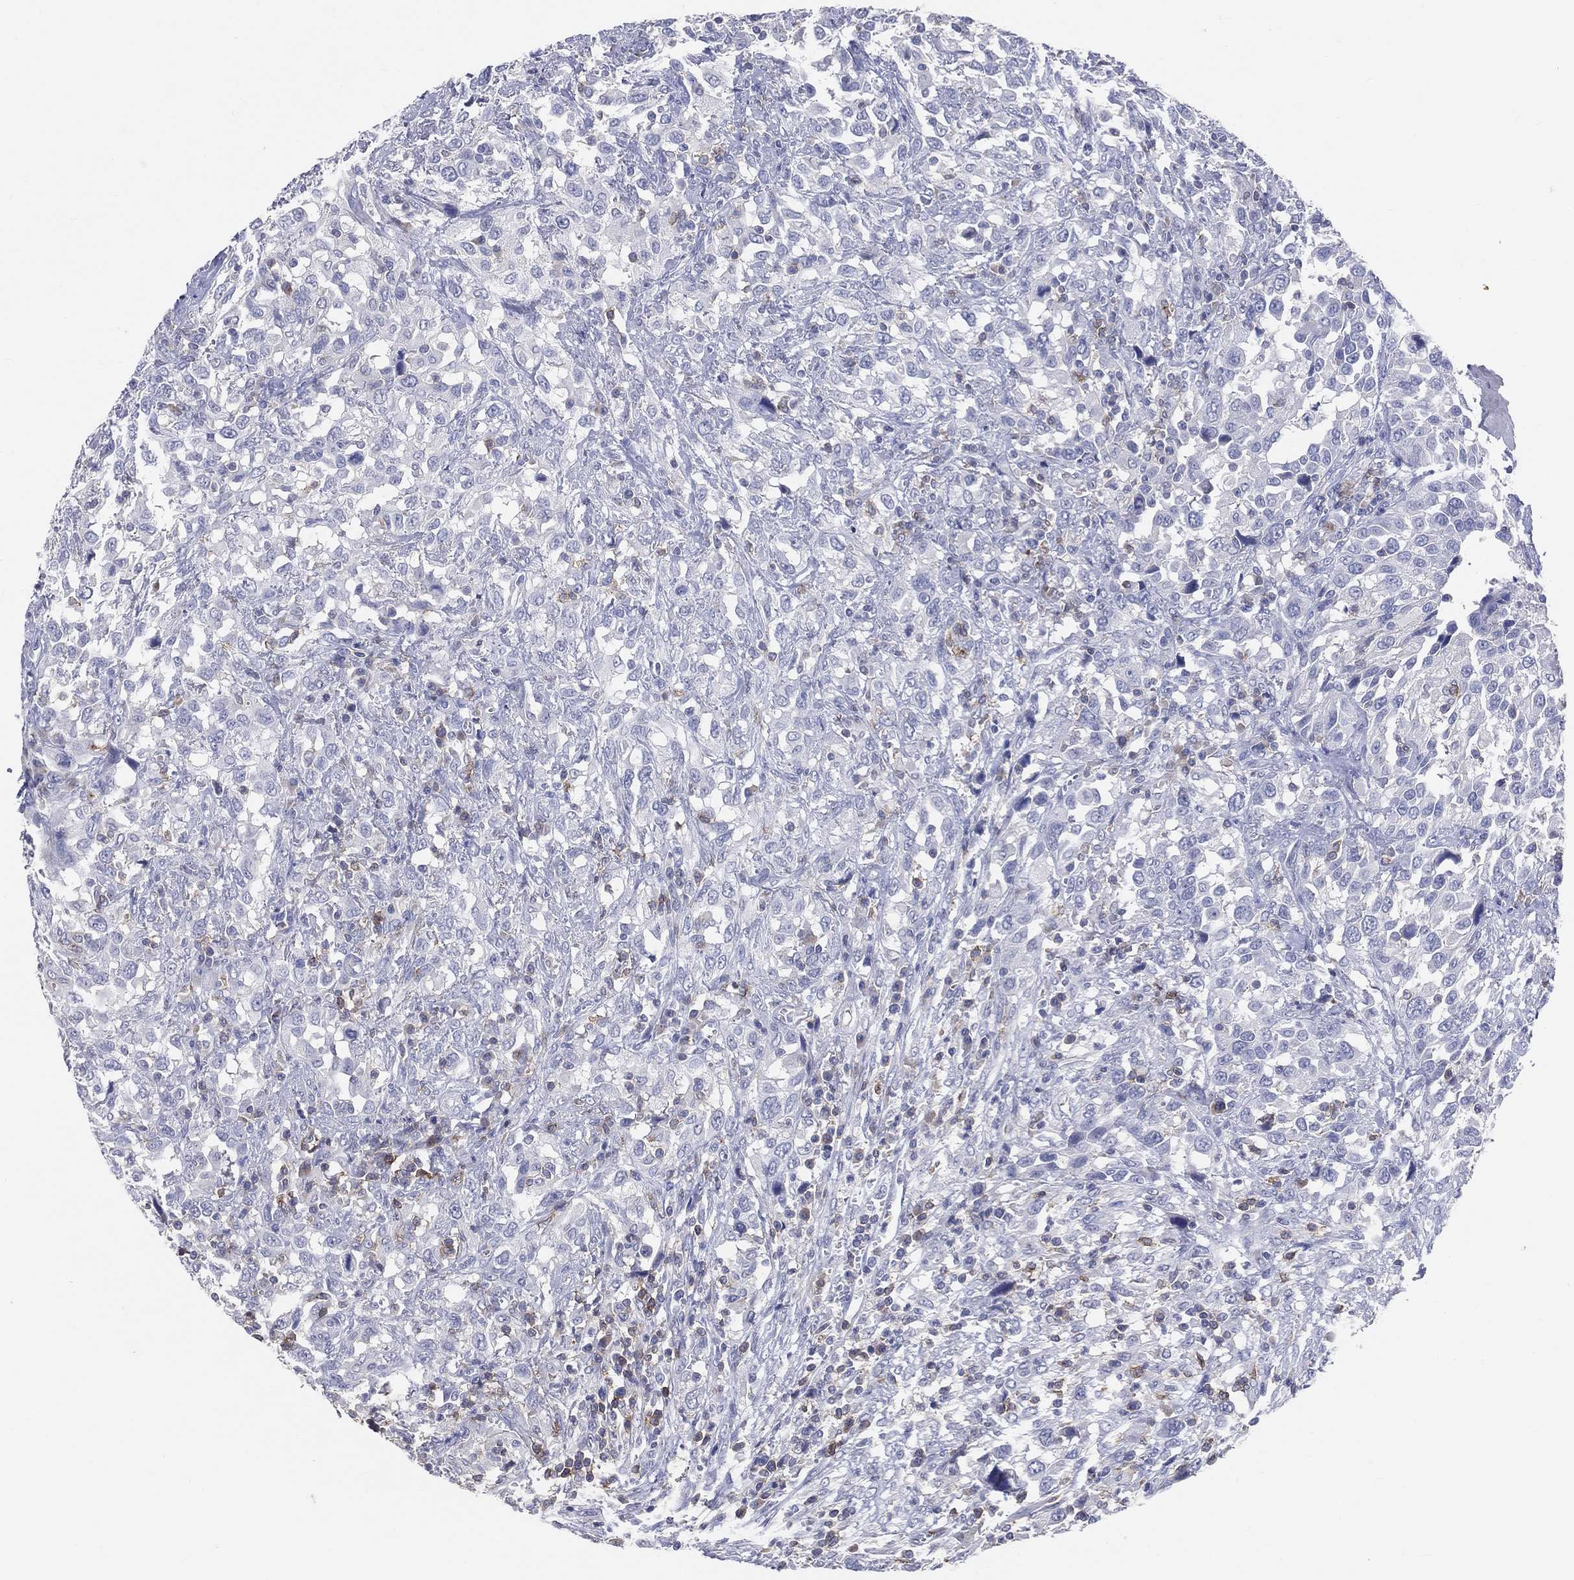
{"staining": {"intensity": "negative", "quantity": "none", "location": "none"}, "tissue": "urothelial cancer", "cell_type": "Tumor cells", "image_type": "cancer", "snomed": [{"axis": "morphology", "description": "Urothelial carcinoma, NOS"}, {"axis": "morphology", "description": "Urothelial carcinoma, High grade"}, {"axis": "topography", "description": "Urinary bladder"}], "caption": "This is an IHC photomicrograph of urothelial carcinoma (high-grade). There is no expression in tumor cells.", "gene": "LAT", "patient": {"sex": "female", "age": 64}}